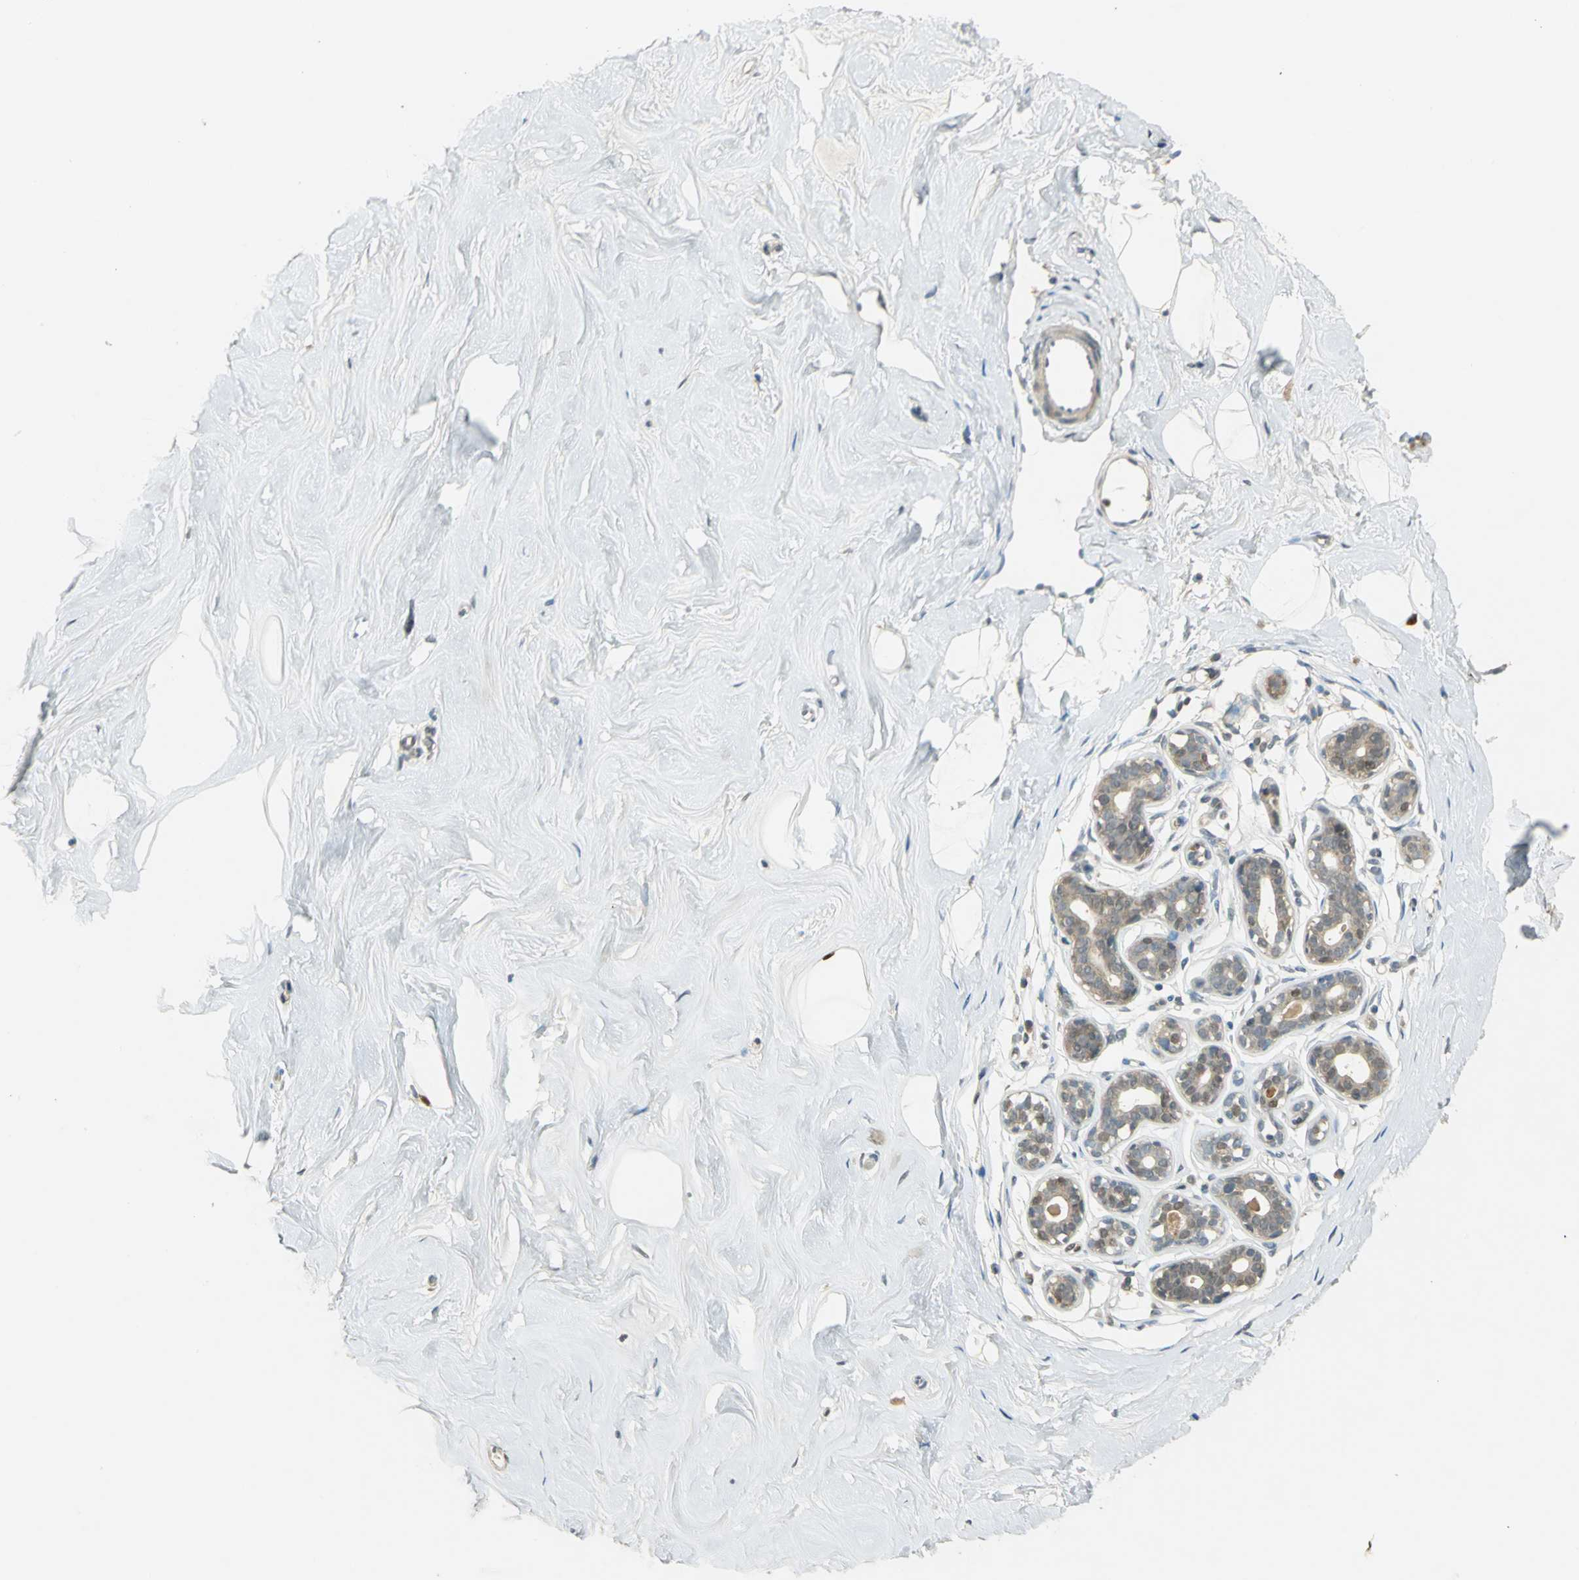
{"staining": {"intensity": "negative", "quantity": "none", "location": "none"}, "tissue": "breast", "cell_type": "Adipocytes", "image_type": "normal", "snomed": [{"axis": "morphology", "description": "Normal tissue, NOS"}, {"axis": "topography", "description": "Breast"}], "caption": "Histopathology image shows no significant protein expression in adipocytes of unremarkable breast.", "gene": "BIRC2", "patient": {"sex": "female", "age": 23}}